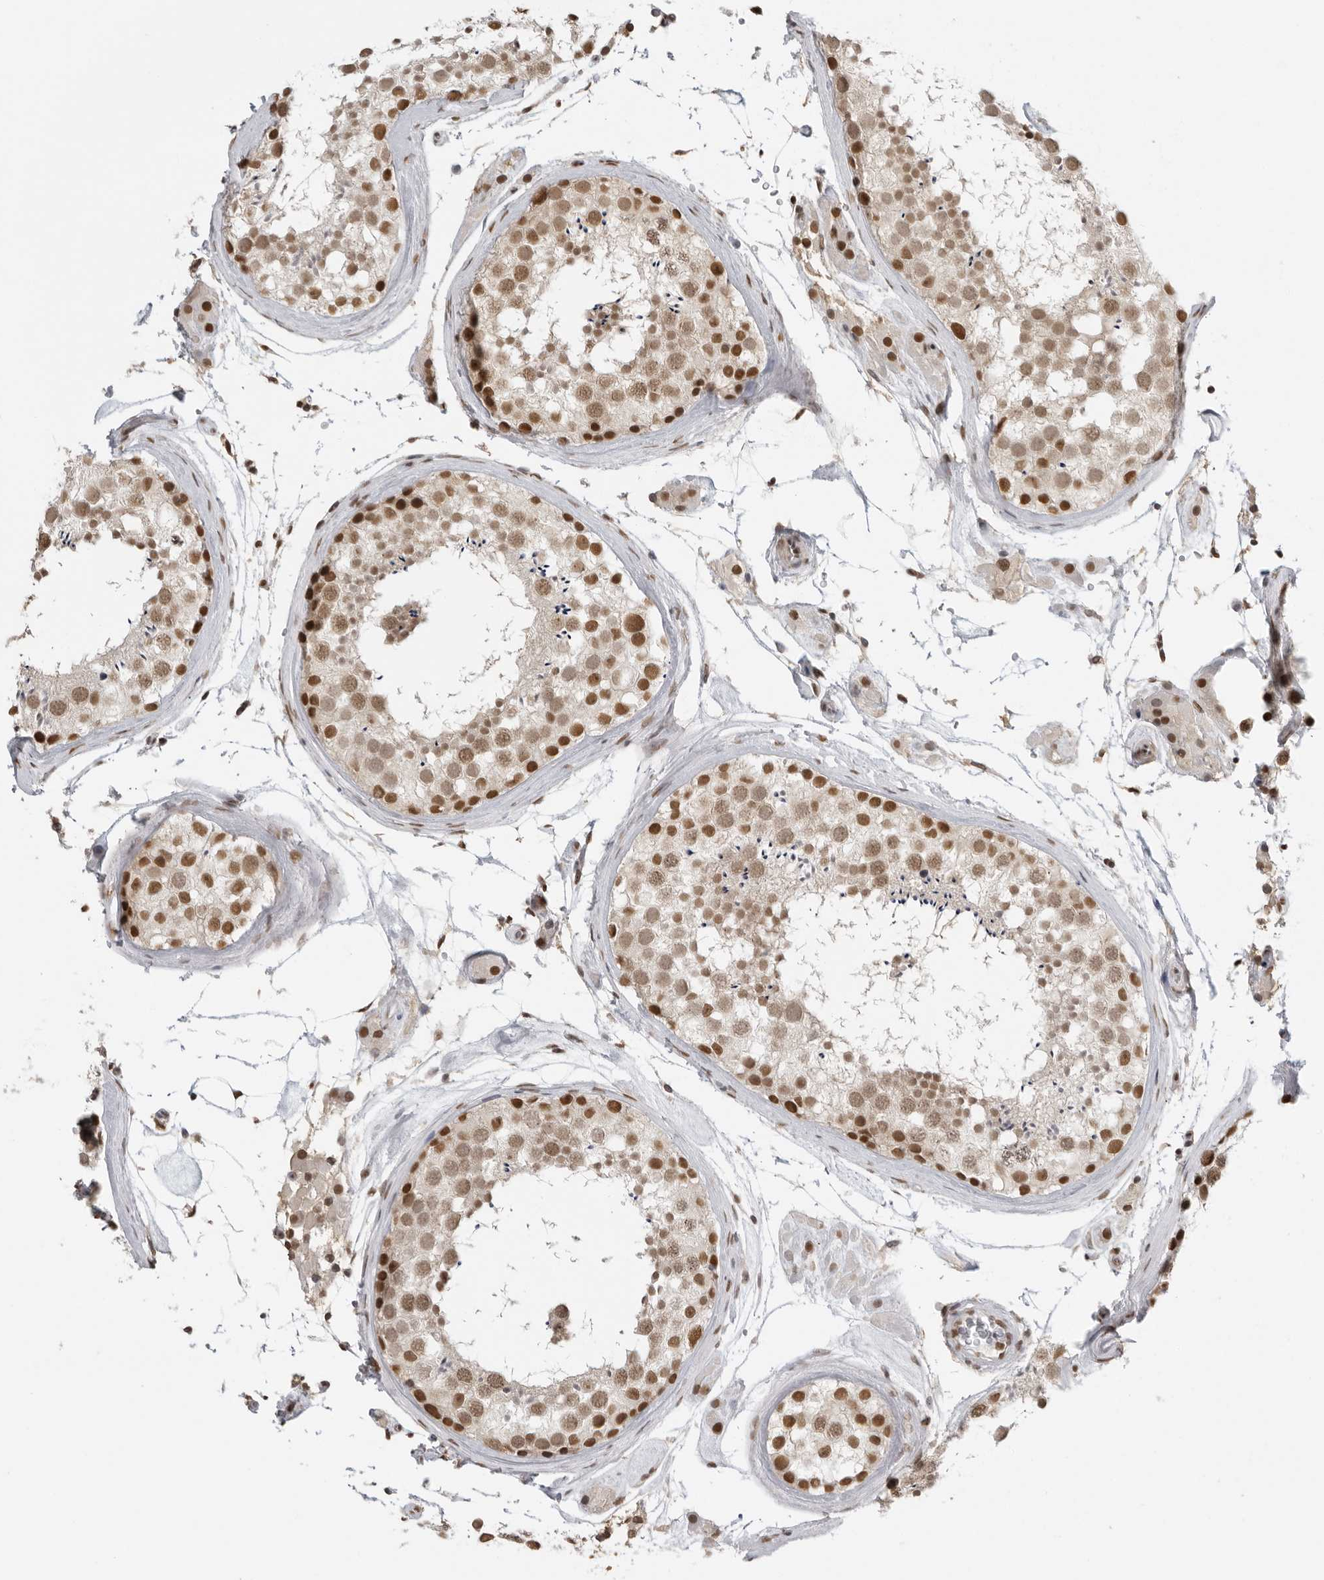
{"staining": {"intensity": "strong", "quantity": "25%-75%", "location": "nuclear"}, "tissue": "testis", "cell_type": "Cells in seminiferous ducts", "image_type": "normal", "snomed": [{"axis": "morphology", "description": "Normal tissue, NOS"}, {"axis": "topography", "description": "Testis"}], "caption": "Immunohistochemical staining of normal human testis demonstrates strong nuclear protein positivity in about 25%-75% of cells in seminiferous ducts. The staining is performed using DAB (3,3'-diaminobenzidine) brown chromogen to label protein expression. The nuclei are counter-stained blue using hematoxylin.", "gene": "RPA2", "patient": {"sex": "male", "age": 46}}